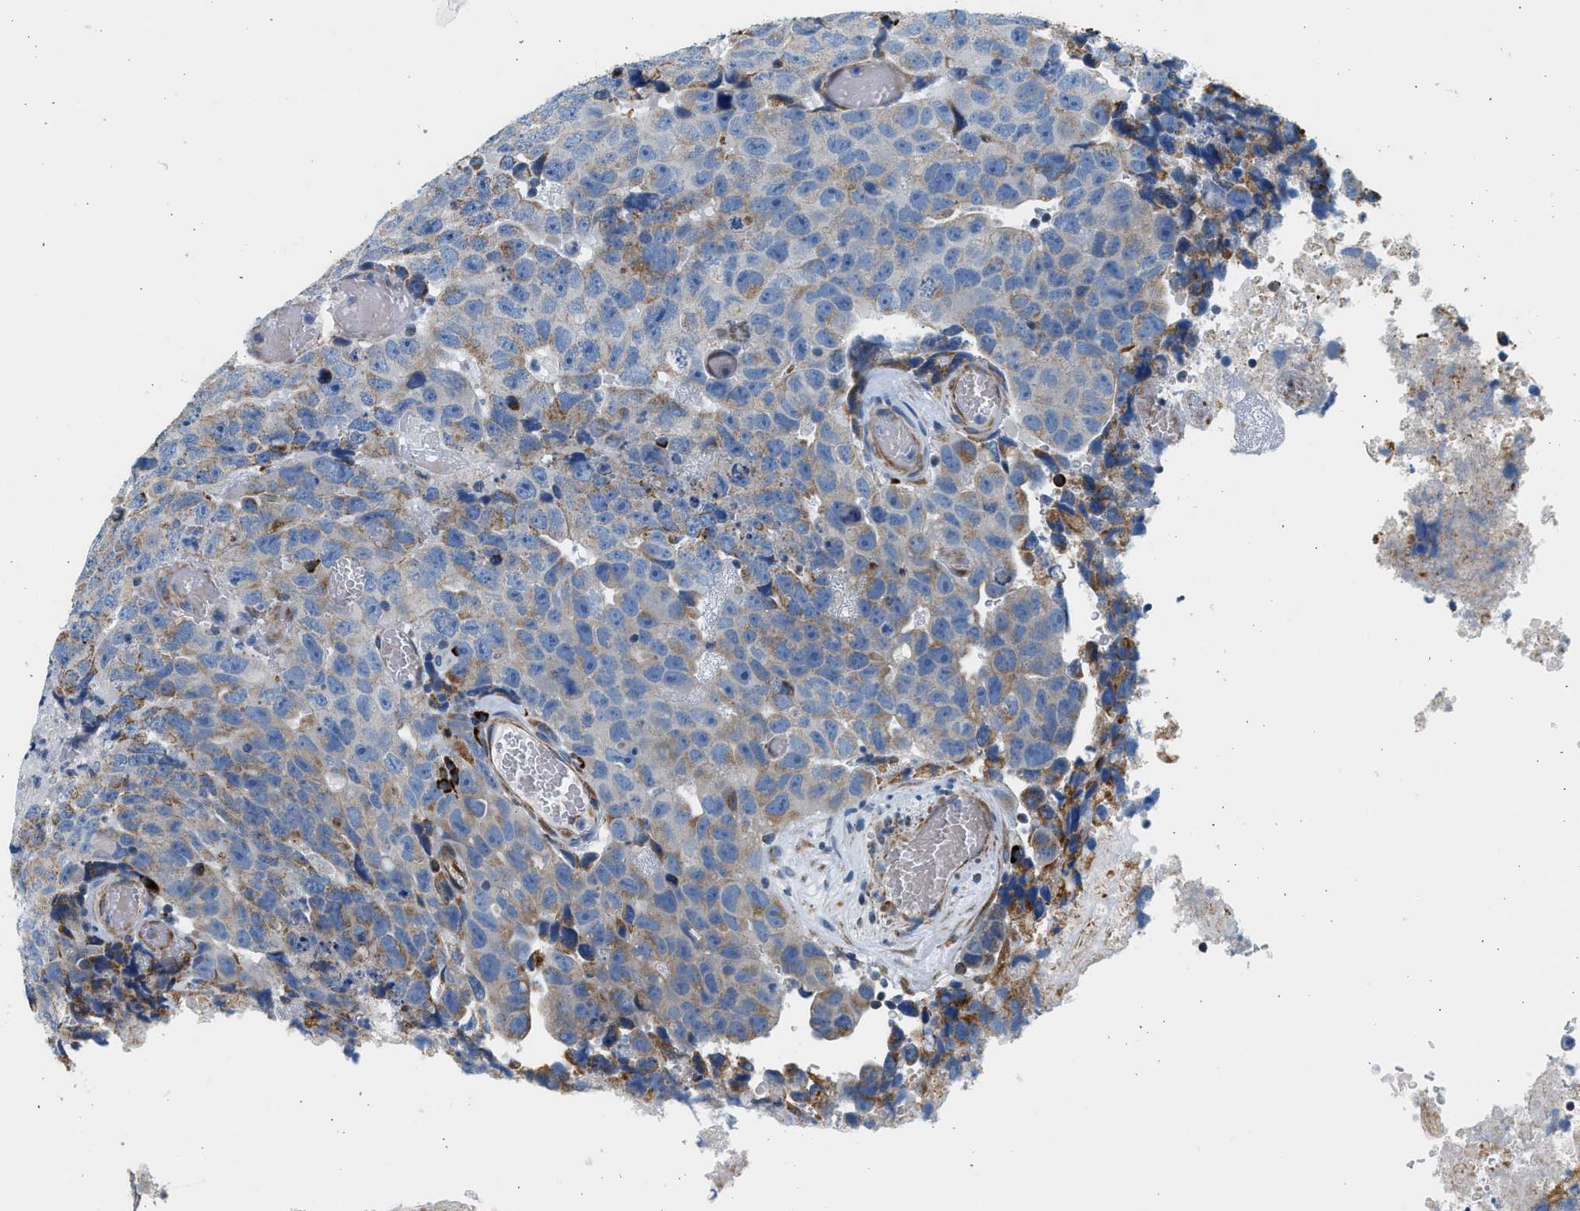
{"staining": {"intensity": "moderate", "quantity": "25%-75%", "location": "cytoplasmic/membranous"}, "tissue": "testis cancer", "cell_type": "Tumor cells", "image_type": "cancer", "snomed": [{"axis": "morphology", "description": "Necrosis, NOS"}, {"axis": "morphology", "description": "Carcinoma, Embryonal, NOS"}, {"axis": "topography", "description": "Testis"}], "caption": "Immunohistochemical staining of embryonal carcinoma (testis) displays medium levels of moderate cytoplasmic/membranous expression in approximately 25%-75% of tumor cells.", "gene": "KCNMB3", "patient": {"sex": "male", "age": 19}}